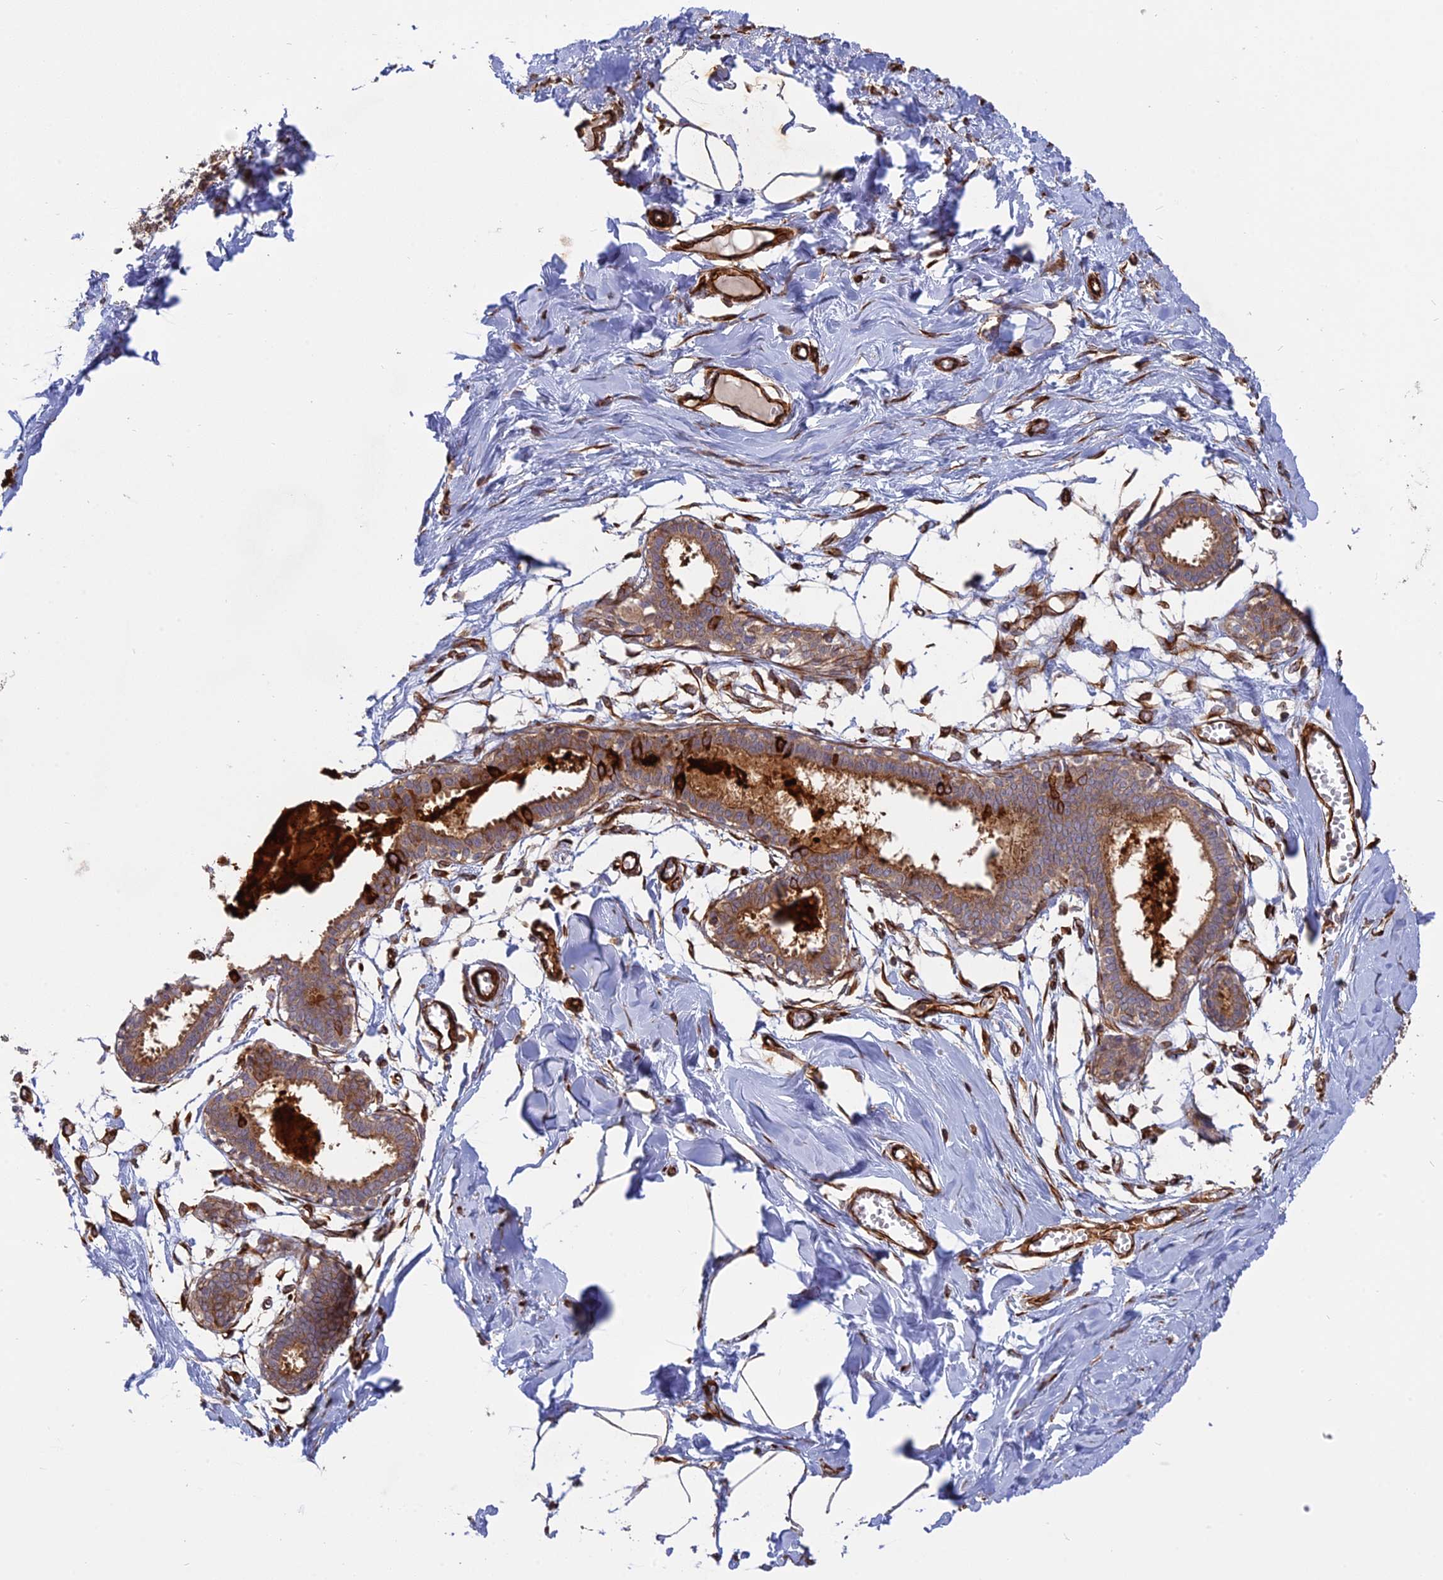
{"staining": {"intensity": "moderate", "quantity": "25%-75%", "location": "cytoplasmic/membranous"}, "tissue": "breast", "cell_type": "Adipocytes", "image_type": "normal", "snomed": [{"axis": "morphology", "description": "Normal tissue, NOS"}, {"axis": "topography", "description": "Breast"}], "caption": "Breast stained with a brown dye reveals moderate cytoplasmic/membranous positive positivity in about 25%-75% of adipocytes.", "gene": "PHLDB3", "patient": {"sex": "female", "age": 27}}